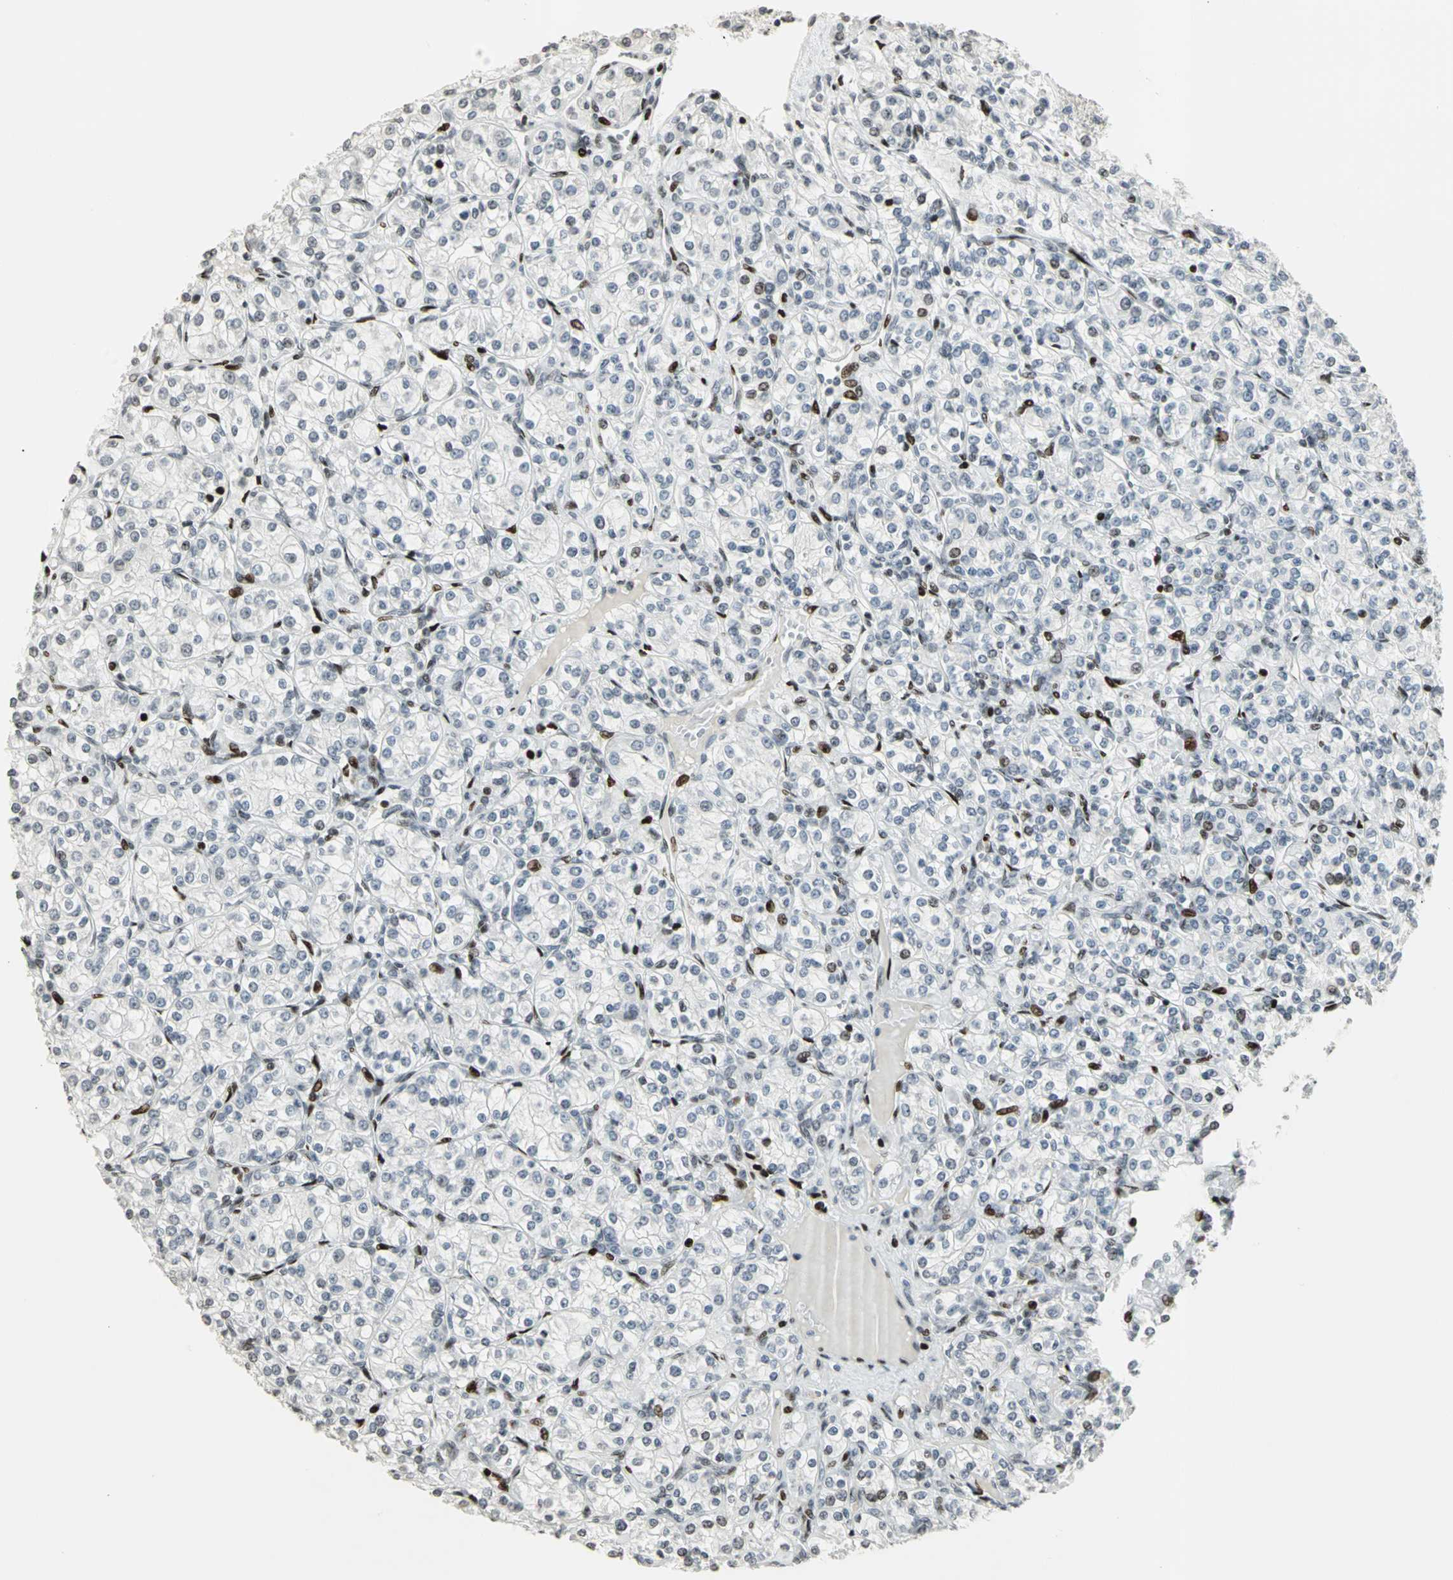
{"staining": {"intensity": "moderate", "quantity": "<25%", "location": "nuclear"}, "tissue": "renal cancer", "cell_type": "Tumor cells", "image_type": "cancer", "snomed": [{"axis": "morphology", "description": "Adenocarcinoma, NOS"}, {"axis": "topography", "description": "Kidney"}], "caption": "An image showing moderate nuclear expression in approximately <25% of tumor cells in adenocarcinoma (renal), as visualized by brown immunohistochemical staining.", "gene": "KDM1A", "patient": {"sex": "male", "age": 77}}